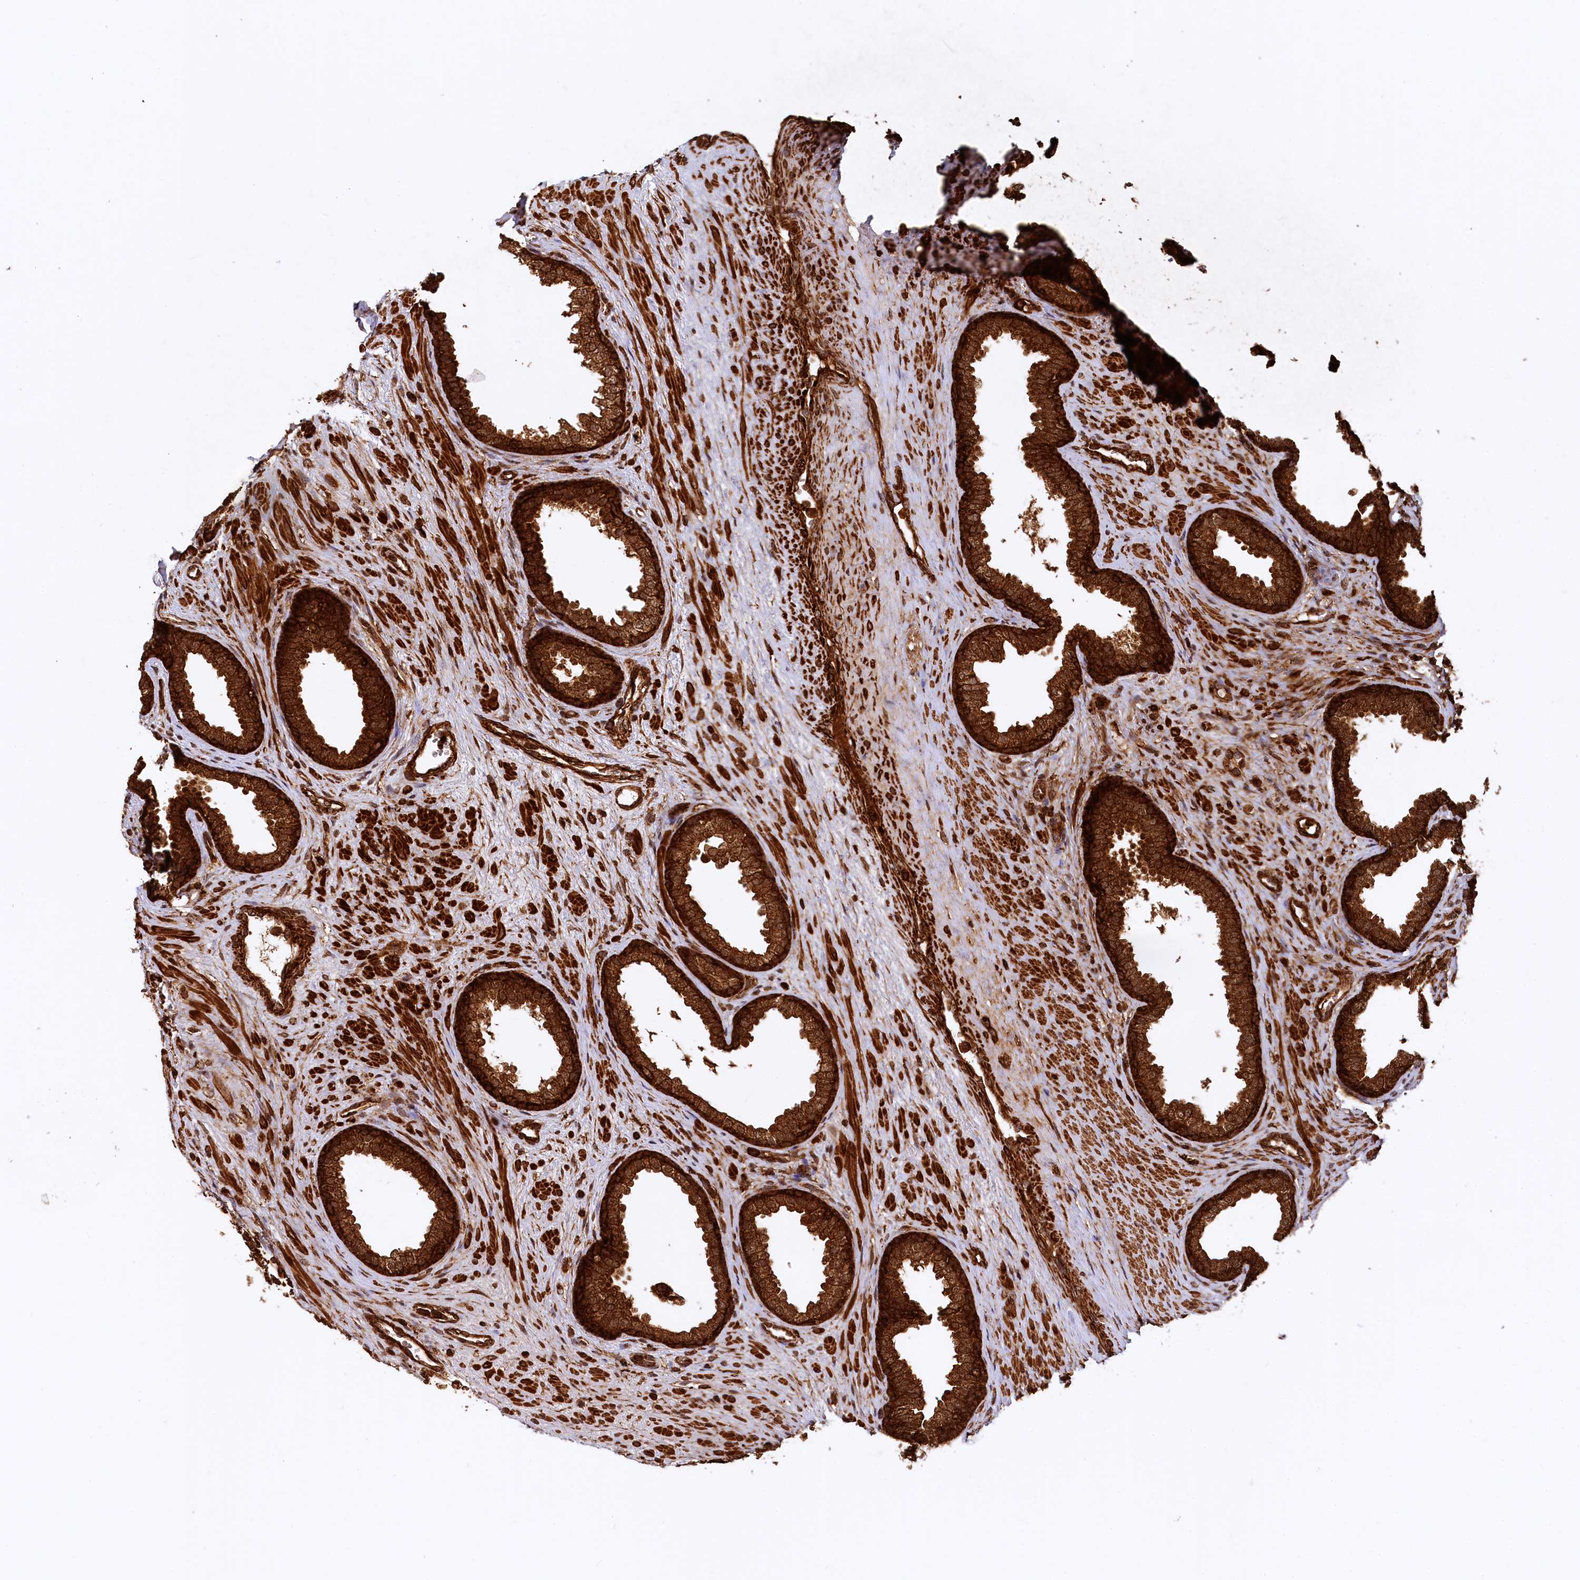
{"staining": {"intensity": "strong", "quantity": ">75%", "location": "cytoplasmic/membranous"}, "tissue": "prostate", "cell_type": "Glandular cells", "image_type": "normal", "snomed": [{"axis": "morphology", "description": "Normal tissue, NOS"}, {"axis": "topography", "description": "Prostate"}], "caption": "Protein staining of normal prostate exhibits strong cytoplasmic/membranous positivity in about >75% of glandular cells.", "gene": "STUB1", "patient": {"sex": "male", "age": 76}}